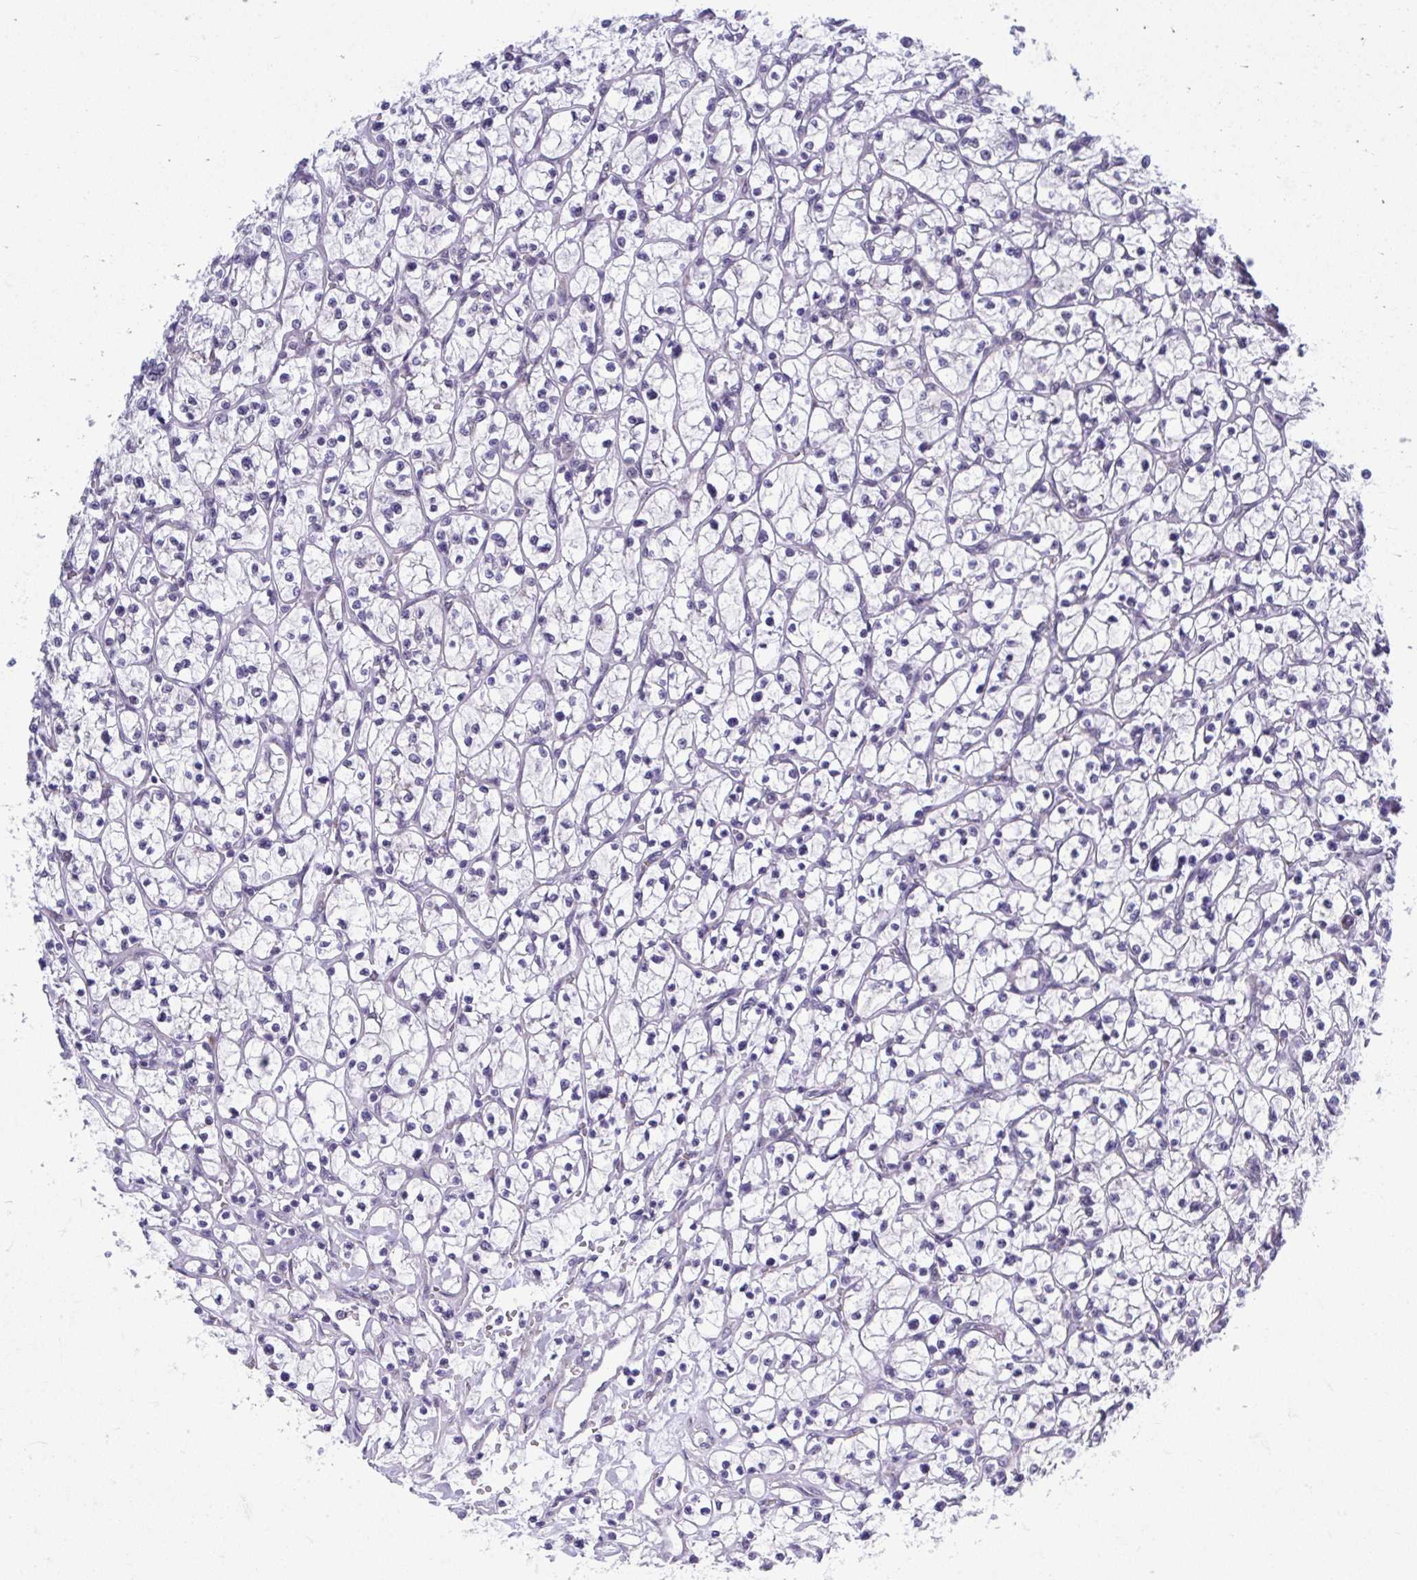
{"staining": {"intensity": "negative", "quantity": "none", "location": "none"}, "tissue": "renal cancer", "cell_type": "Tumor cells", "image_type": "cancer", "snomed": [{"axis": "morphology", "description": "Adenocarcinoma, NOS"}, {"axis": "topography", "description": "Kidney"}], "caption": "Tumor cells are negative for protein expression in human renal cancer. The staining is performed using DAB (3,3'-diaminobenzidine) brown chromogen with nuclei counter-stained in using hematoxylin.", "gene": "SELENON", "patient": {"sex": "female", "age": 64}}